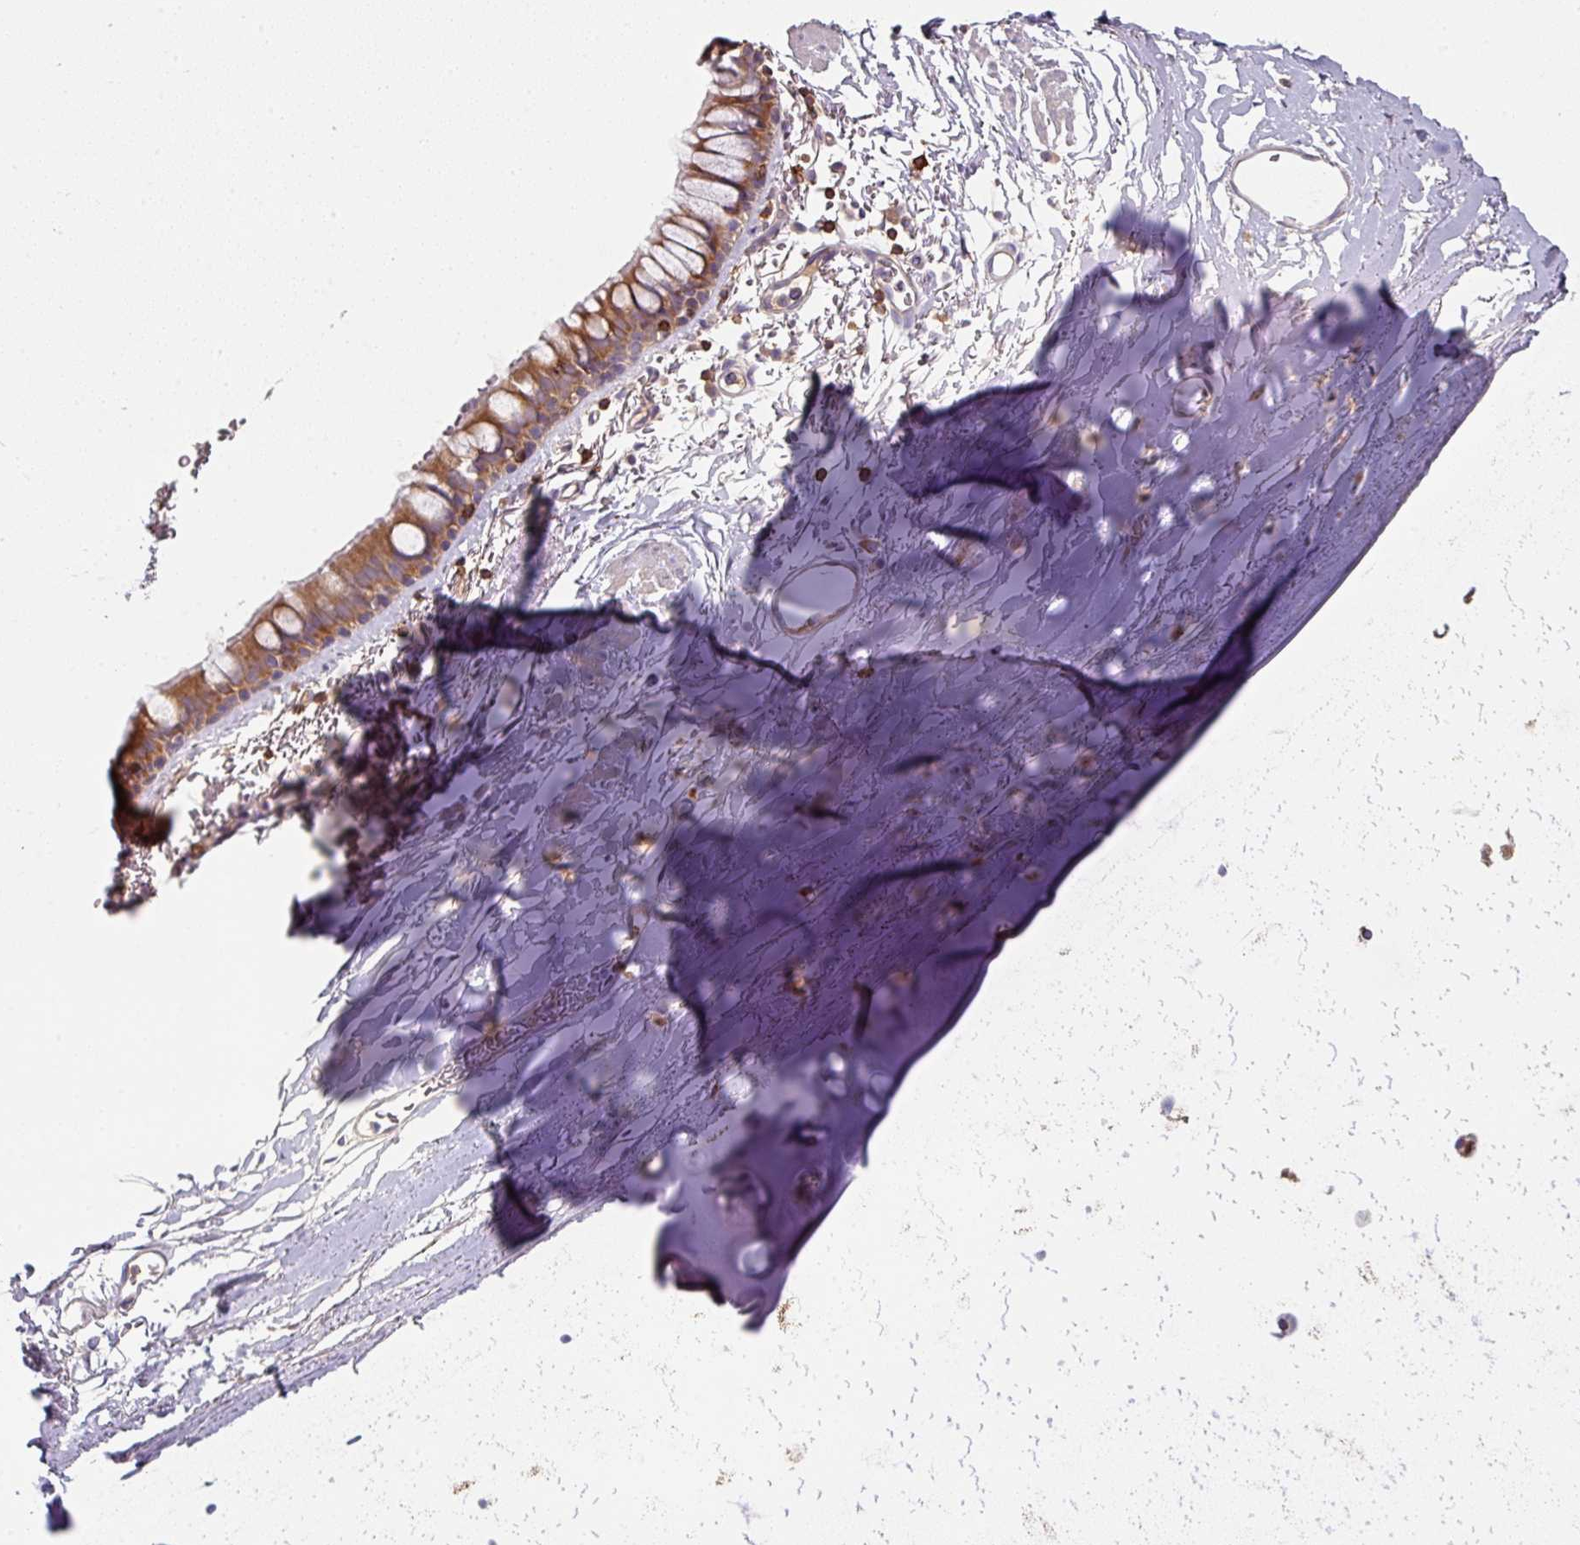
{"staining": {"intensity": "moderate", "quantity": ">75%", "location": "cytoplasmic/membranous"}, "tissue": "bronchus", "cell_type": "Respiratory epithelial cells", "image_type": "normal", "snomed": [{"axis": "morphology", "description": "Normal tissue, NOS"}, {"axis": "topography", "description": "Bronchus"}], "caption": "Bronchus stained for a protein (brown) demonstrates moderate cytoplasmic/membranous positive expression in approximately >75% of respiratory epithelial cells.", "gene": "CD3G", "patient": {"sex": "male", "age": 67}}